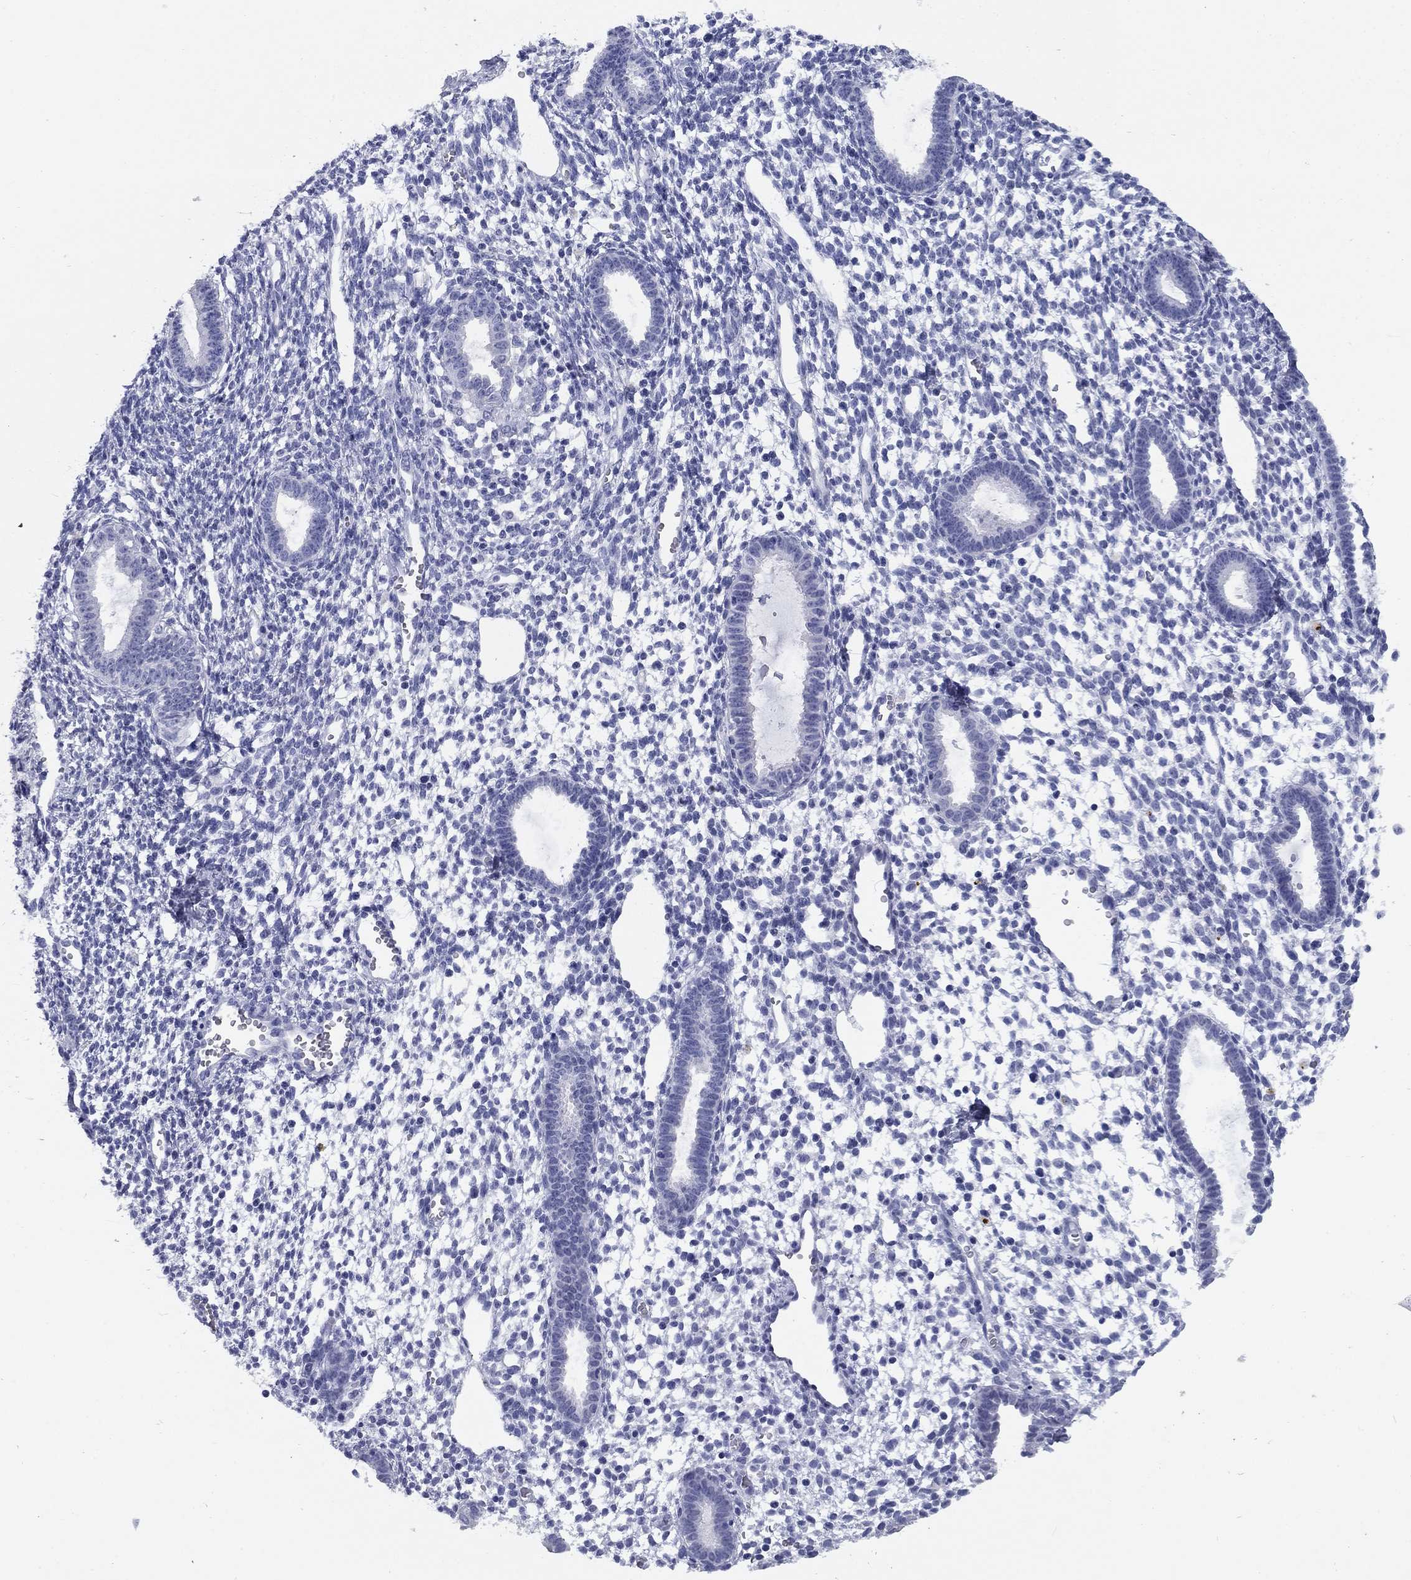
{"staining": {"intensity": "negative", "quantity": "none", "location": "none"}, "tissue": "endometrium", "cell_type": "Cells in endometrial stroma", "image_type": "normal", "snomed": [{"axis": "morphology", "description": "Normal tissue, NOS"}, {"axis": "topography", "description": "Endometrium"}], "caption": "Cells in endometrial stroma are negative for brown protein staining in unremarkable endometrium. (Brightfield microscopy of DAB (3,3'-diaminobenzidine) IHC at high magnification).", "gene": "NPPA", "patient": {"sex": "female", "age": 36}}